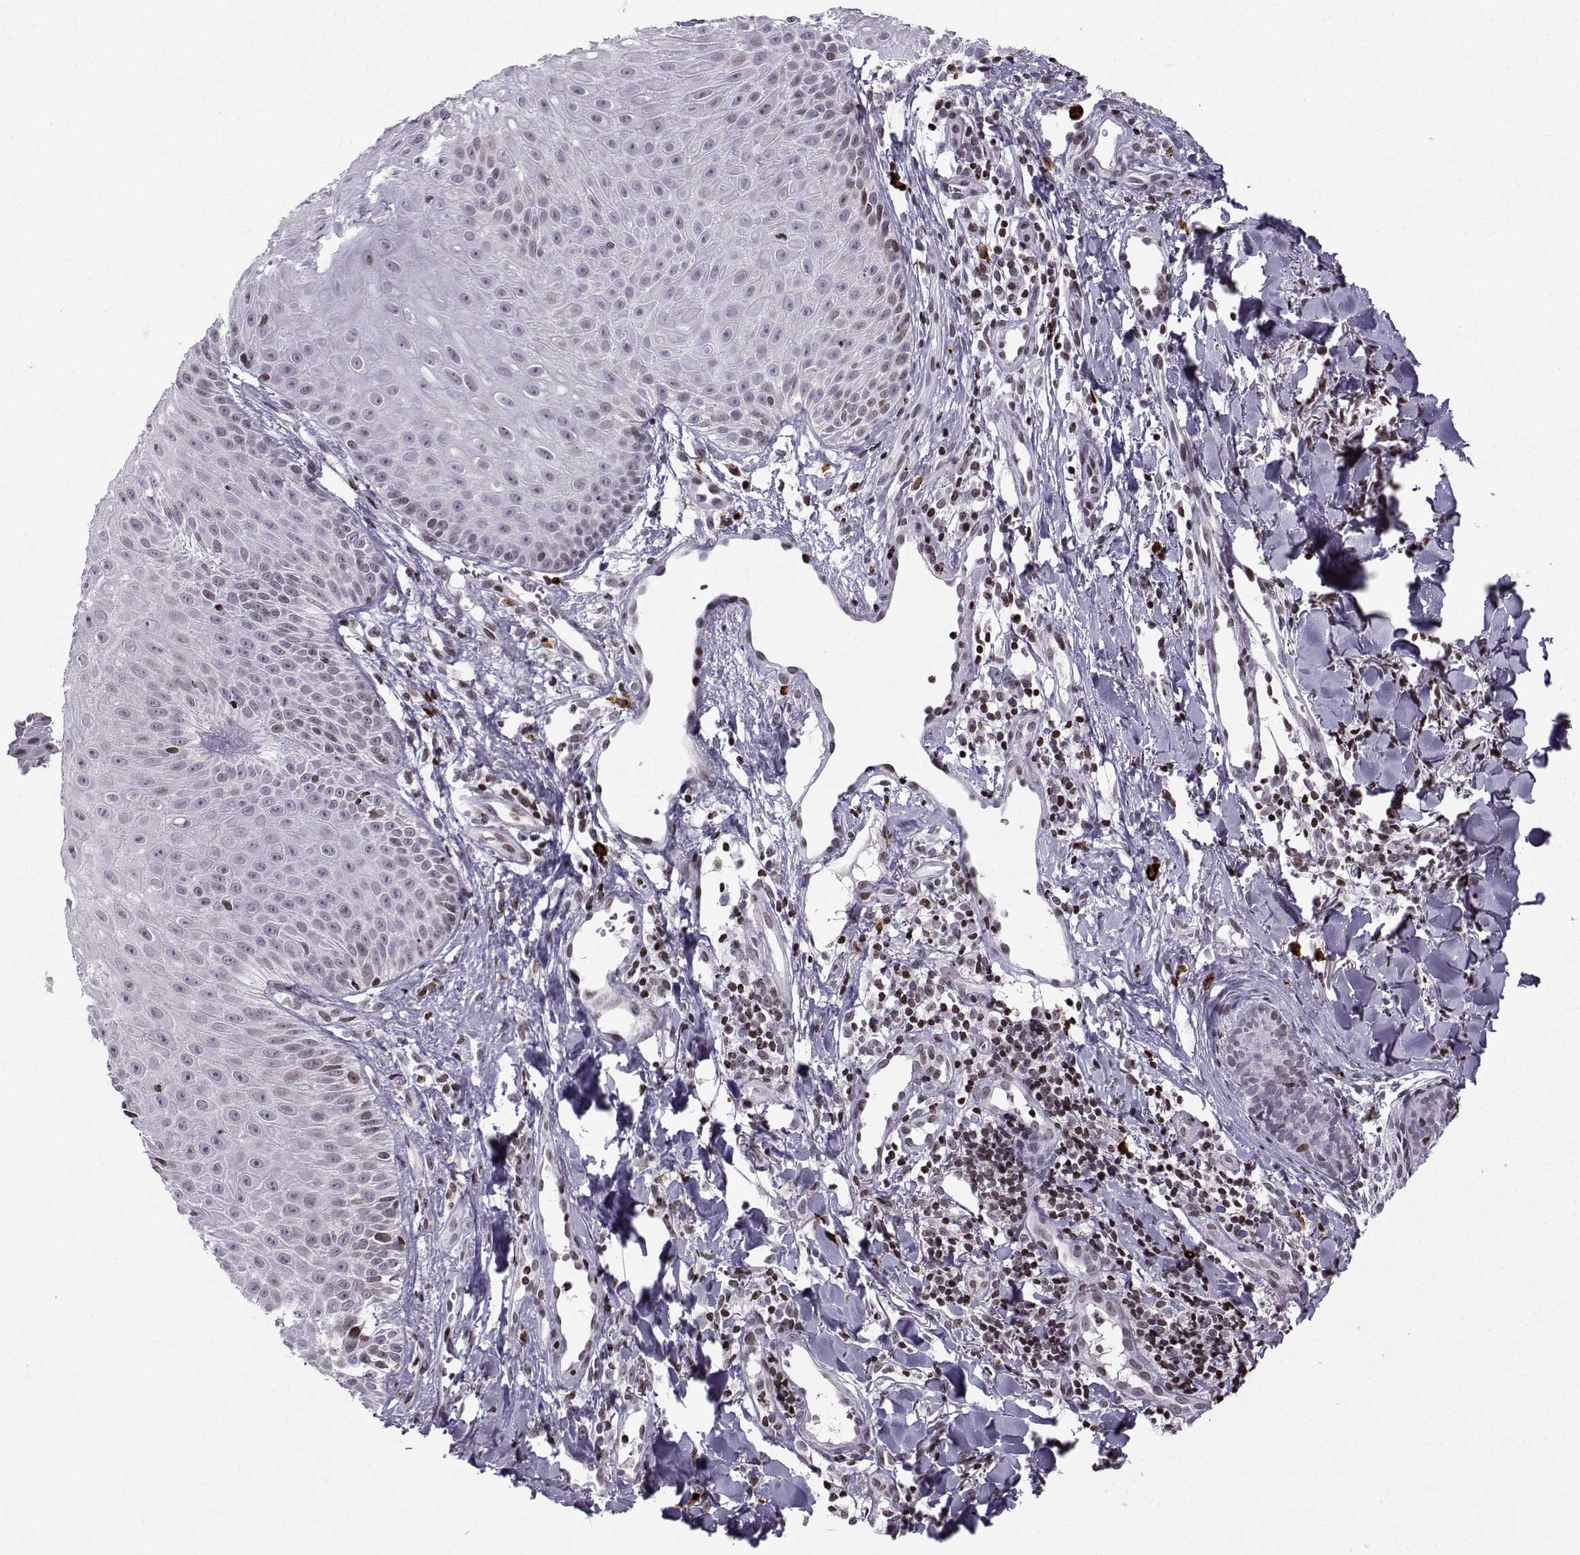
{"staining": {"intensity": "negative", "quantity": "none", "location": "none"}, "tissue": "melanoma", "cell_type": "Tumor cells", "image_type": "cancer", "snomed": [{"axis": "morphology", "description": "Malignant melanoma, NOS"}, {"axis": "topography", "description": "Skin"}], "caption": "Immunohistochemistry micrograph of neoplastic tissue: malignant melanoma stained with DAB displays no significant protein staining in tumor cells.", "gene": "ZNF19", "patient": {"sex": "male", "age": 67}}